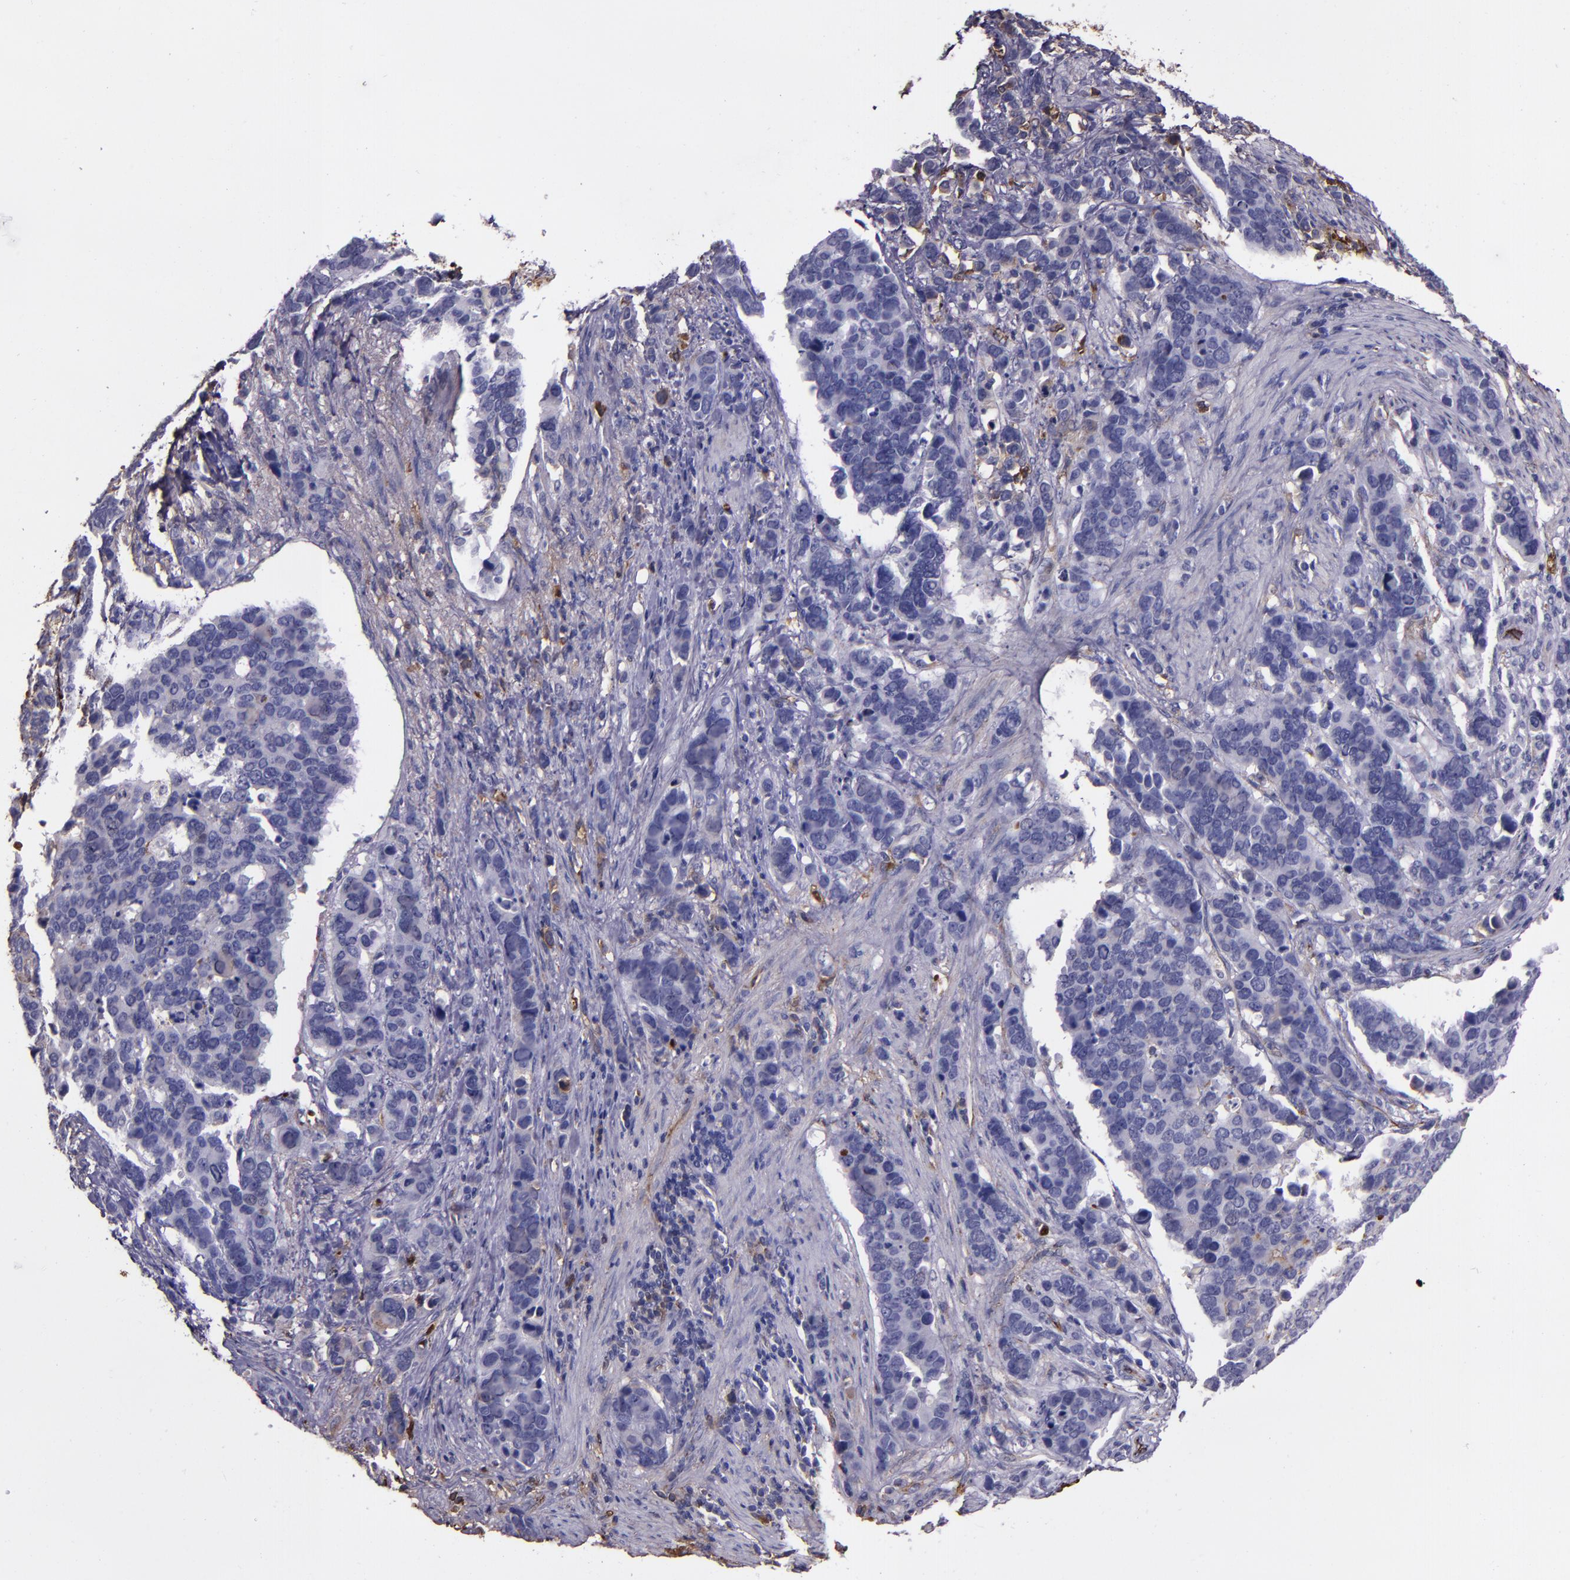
{"staining": {"intensity": "negative", "quantity": "none", "location": "none"}, "tissue": "stomach cancer", "cell_type": "Tumor cells", "image_type": "cancer", "snomed": [{"axis": "morphology", "description": "Adenocarcinoma, NOS"}, {"axis": "topography", "description": "Stomach, upper"}], "caption": "Immunohistochemistry image of neoplastic tissue: human stomach cancer (adenocarcinoma) stained with DAB reveals no significant protein expression in tumor cells.", "gene": "A2M", "patient": {"sex": "male", "age": 71}}